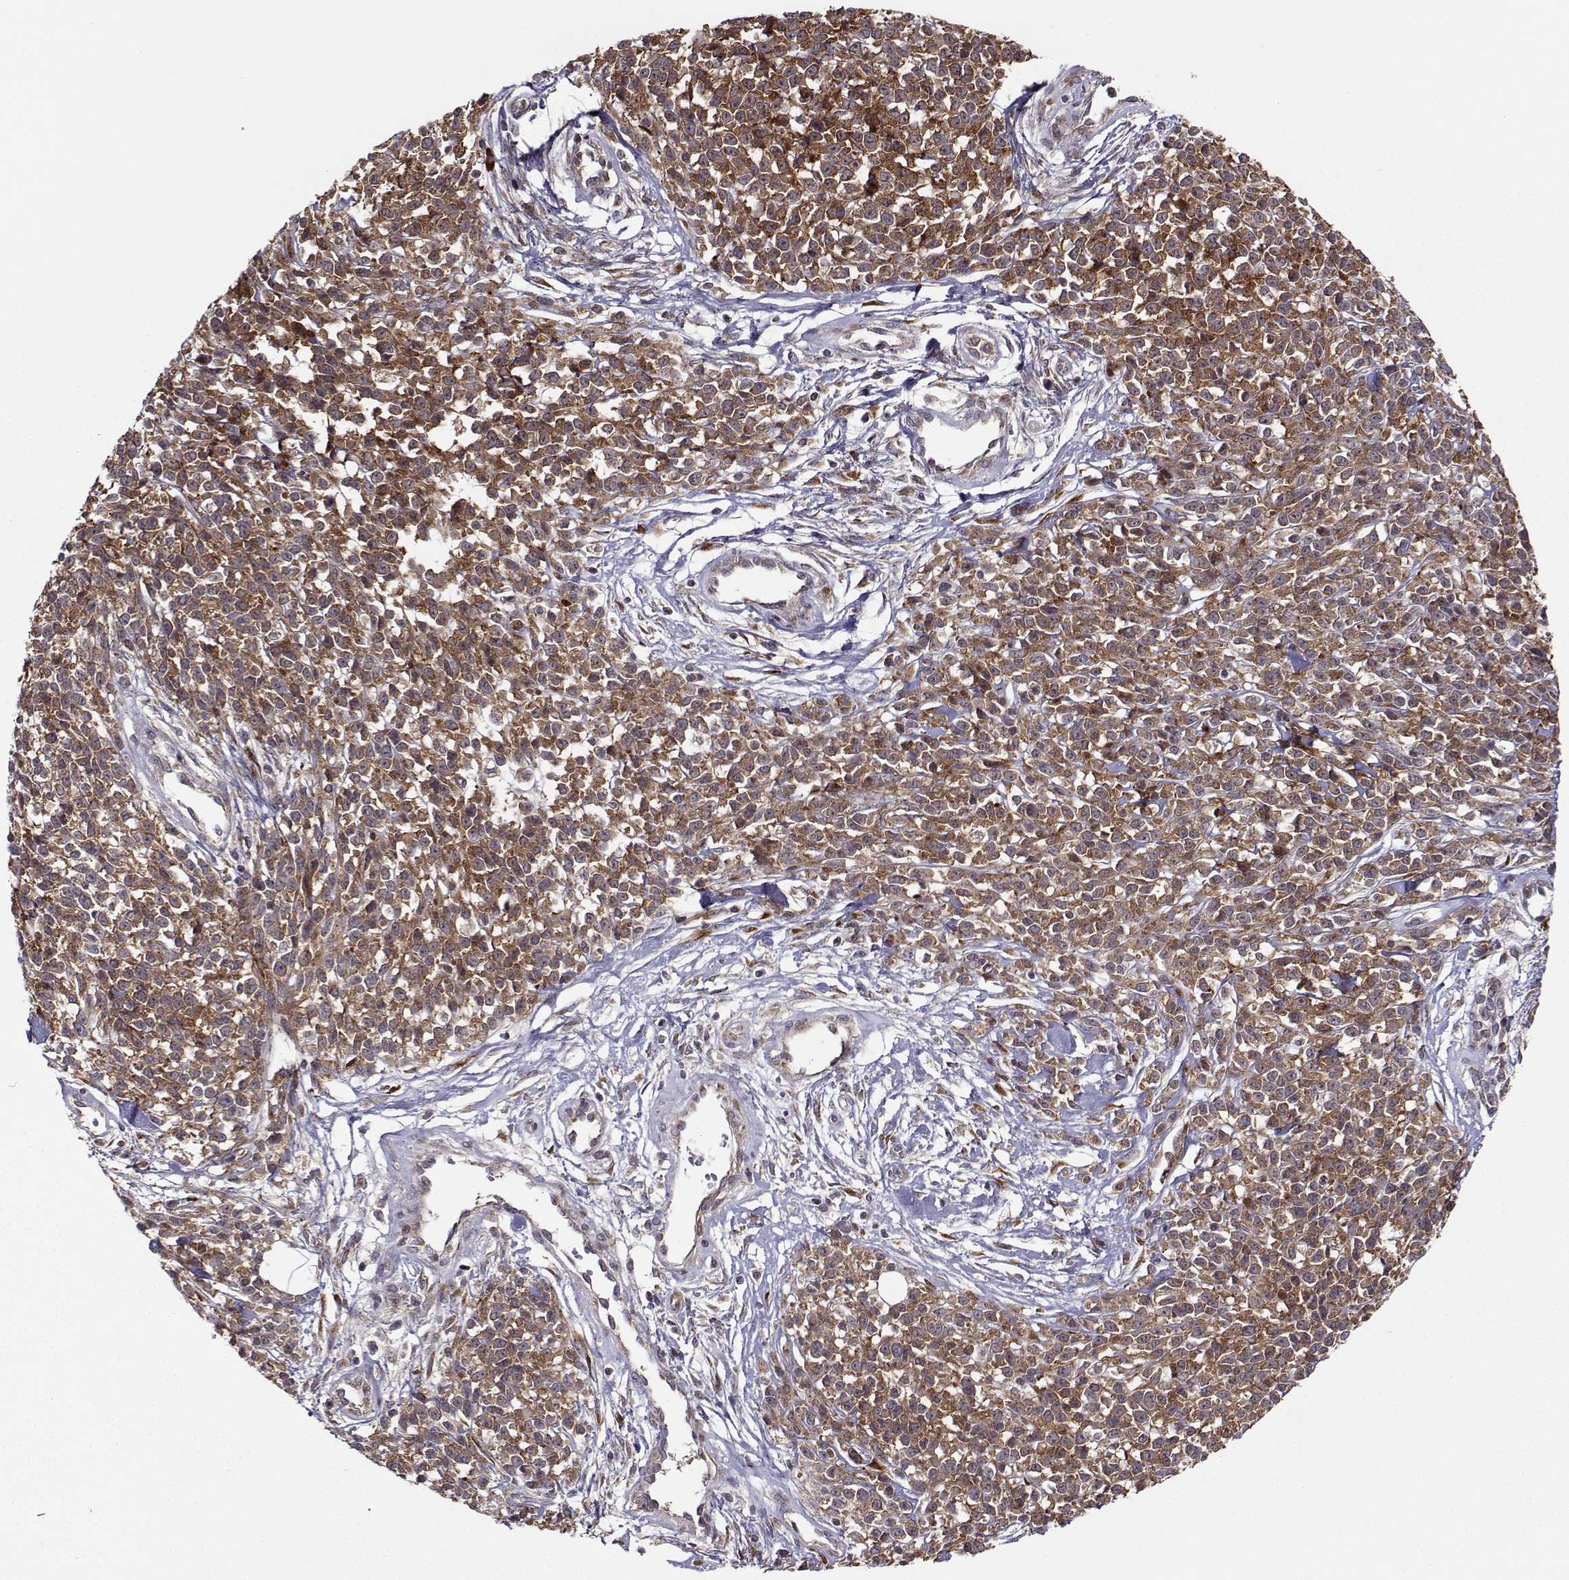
{"staining": {"intensity": "strong", "quantity": ">75%", "location": "cytoplasmic/membranous"}, "tissue": "melanoma", "cell_type": "Tumor cells", "image_type": "cancer", "snomed": [{"axis": "morphology", "description": "Malignant melanoma, NOS"}, {"axis": "topography", "description": "Skin"}, {"axis": "topography", "description": "Skin of trunk"}], "caption": "This is a micrograph of immunohistochemistry staining of malignant melanoma, which shows strong staining in the cytoplasmic/membranous of tumor cells.", "gene": "RPL31", "patient": {"sex": "male", "age": 74}}